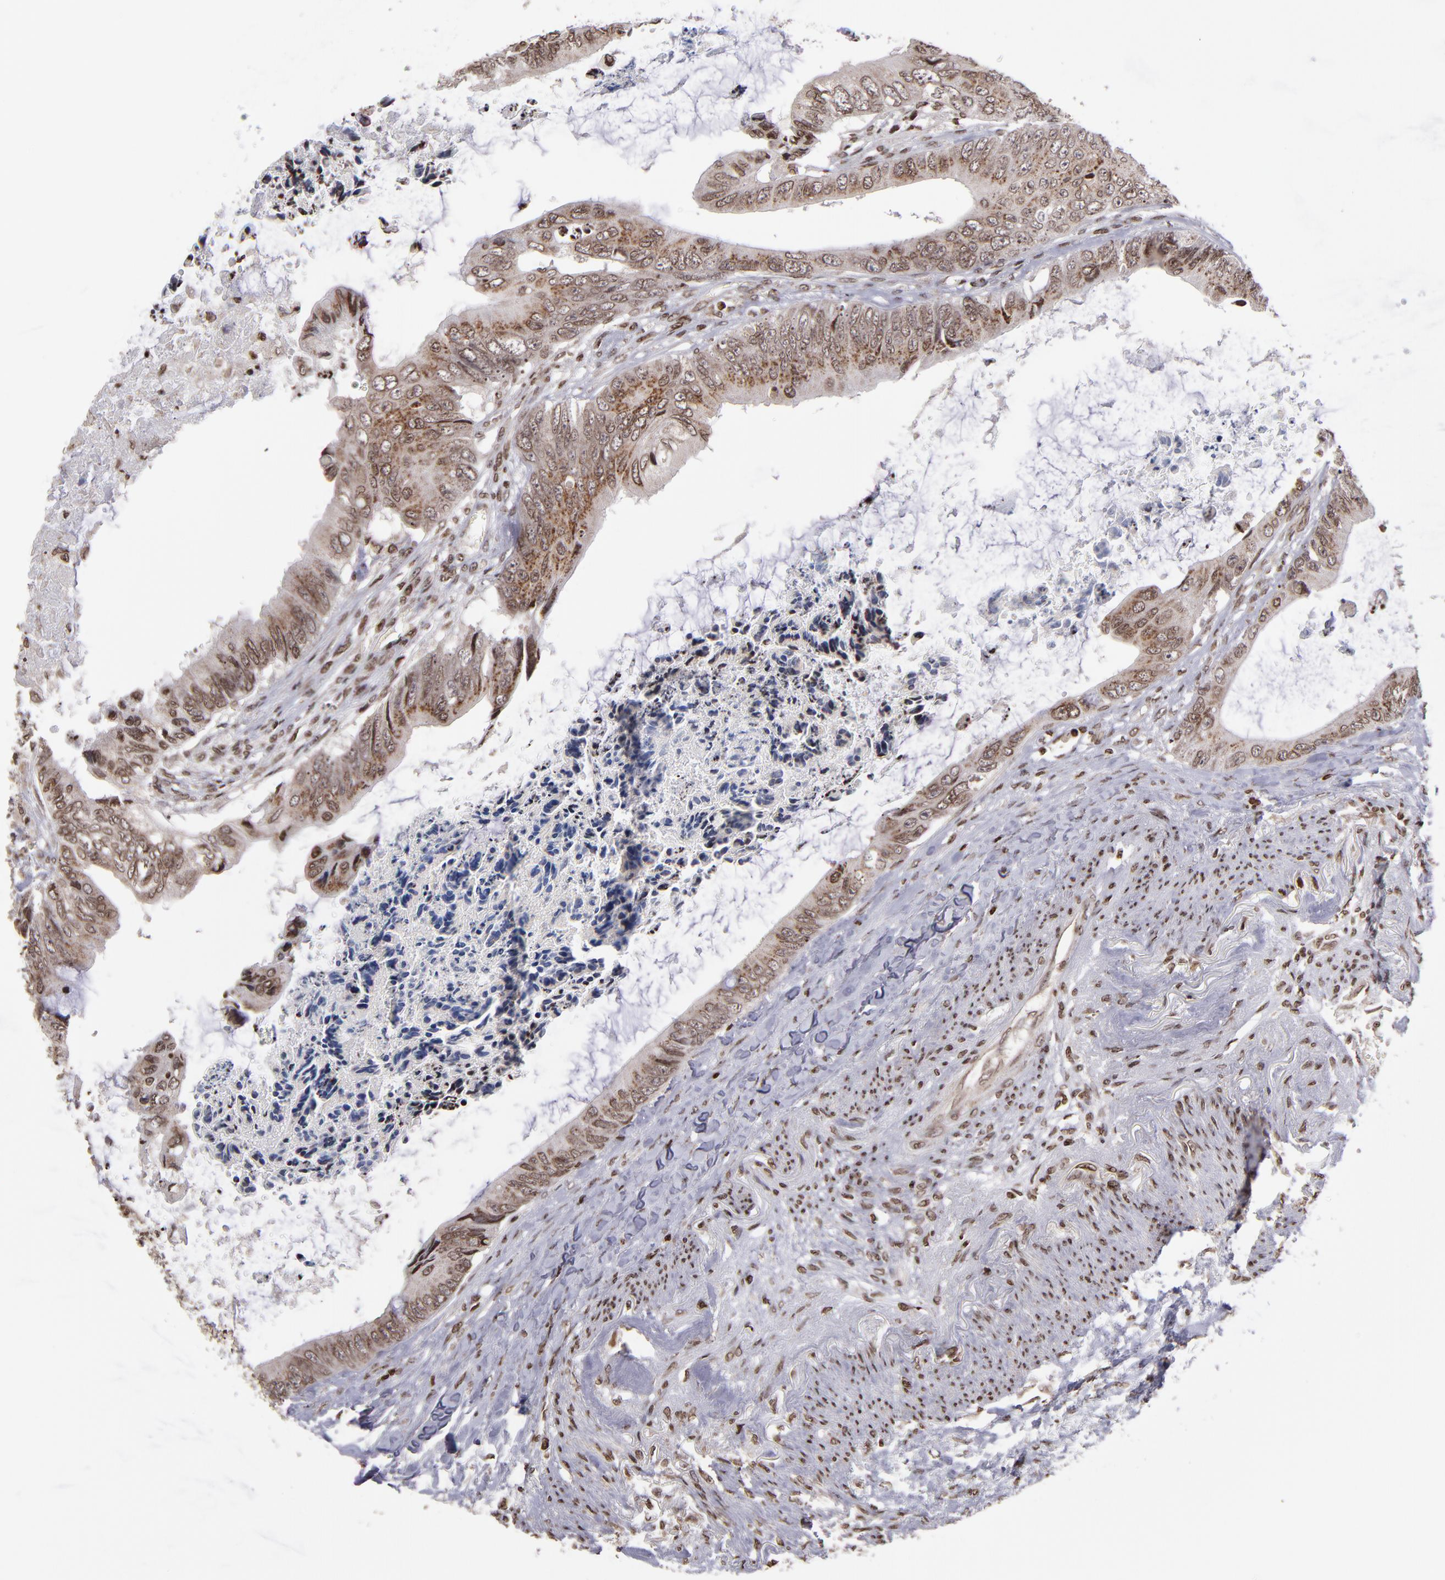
{"staining": {"intensity": "moderate", "quantity": ">75%", "location": "cytoplasmic/membranous,nuclear"}, "tissue": "colorectal cancer", "cell_type": "Tumor cells", "image_type": "cancer", "snomed": [{"axis": "morphology", "description": "Normal tissue, NOS"}, {"axis": "morphology", "description": "Adenocarcinoma, NOS"}, {"axis": "topography", "description": "Rectum"}, {"axis": "topography", "description": "Peripheral nerve tissue"}], "caption": "An IHC image of neoplastic tissue is shown. Protein staining in brown highlights moderate cytoplasmic/membranous and nuclear positivity in colorectal cancer (adenocarcinoma) within tumor cells.", "gene": "CSDC2", "patient": {"sex": "female", "age": 77}}